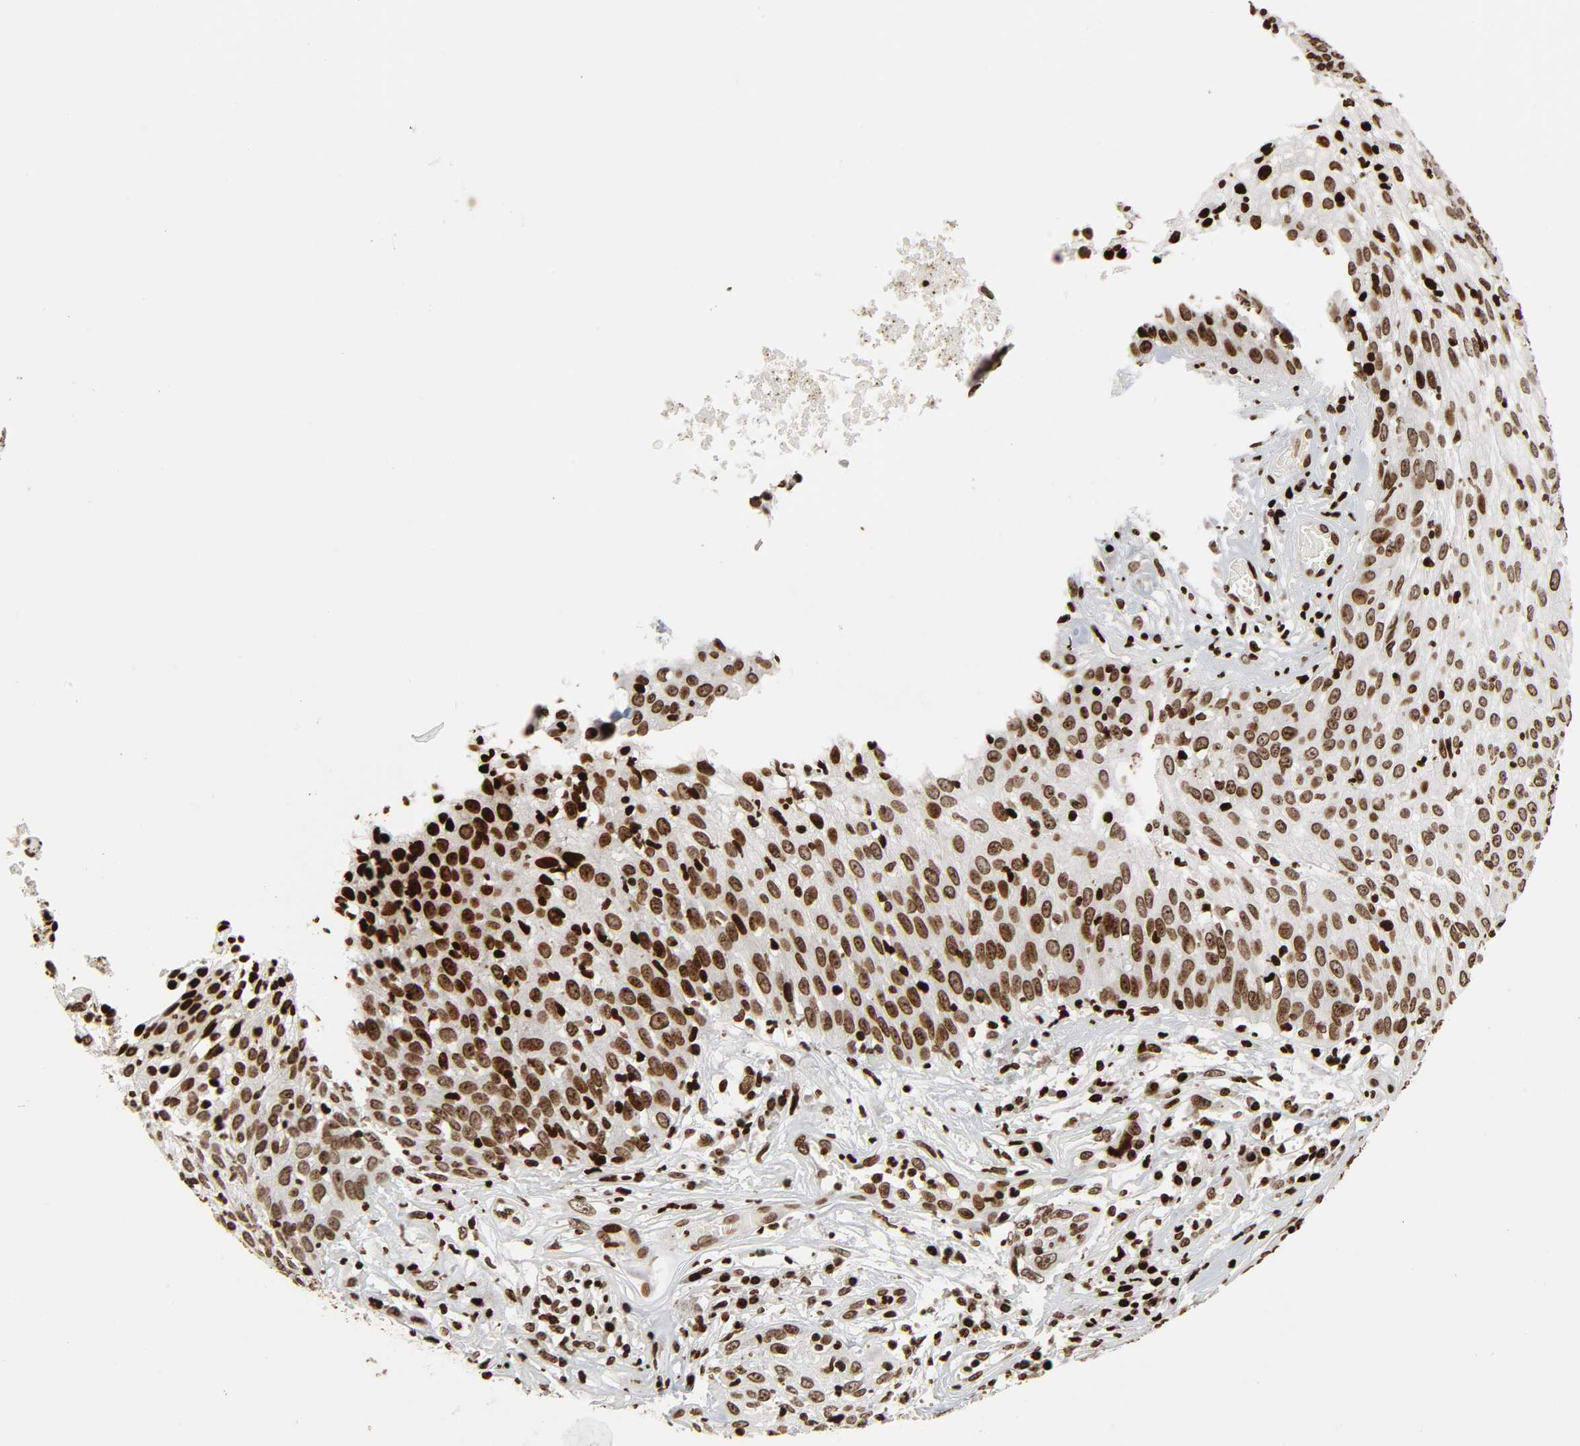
{"staining": {"intensity": "moderate", "quantity": ">75%", "location": "nuclear"}, "tissue": "skin cancer", "cell_type": "Tumor cells", "image_type": "cancer", "snomed": [{"axis": "morphology", "description": "Squamous cell carcinoma, NOS"}, {"axis": "topography", "description": "Skin"}], "caption": "High-power microscopy captured an immunohistochemistry photomicrograph of skin cancer (squamous cell carcinoma), revealing moderate nuclear expression in approximately >75% of tumor cells.", "gene": "RXRA", "patient": {"sex": "male", "age": 65}}